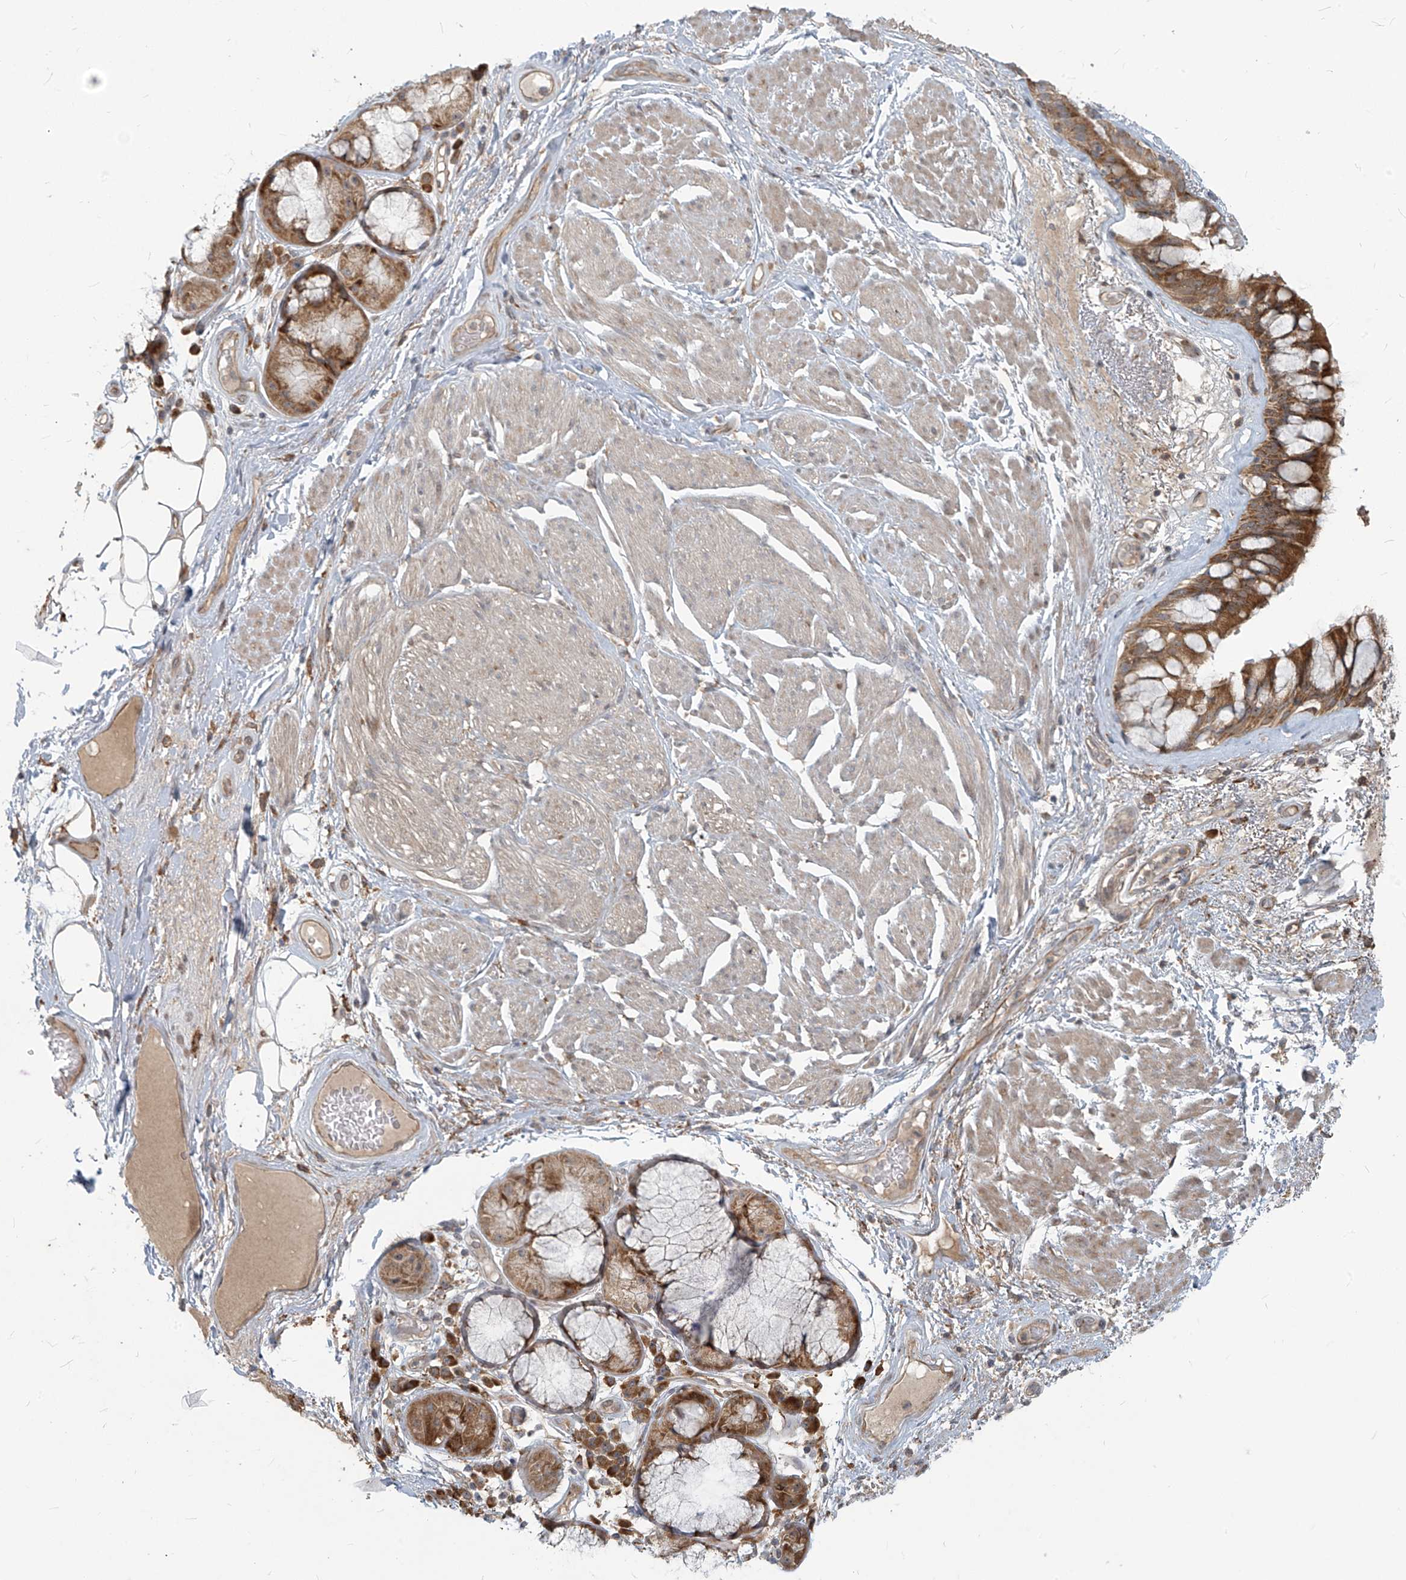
{"staining": {"intensity": "moderate", "quantity": ">75%", "location": "cytoplasmic/membranous"}, "tissue": "adipose tissue", "cell_type": "Adipocytes", "image_type": "normal", "snomed": [{"axis": "morphology", "description": "Normal tissue, NOS"}, {"axis": "topography", "description": "Bronchus"}], "caption": "An immunohistochemistry (IHC) image of normal tissue is shown. Protein staining in brown highlights moderate cytoplasmic/membranous positivity in adipose tissue within adipocytes. (DAB IHC with brightfield microscopy, high magnification).", "gene": "KATNIP", "patient": {"sex": "male", "age": 66}}